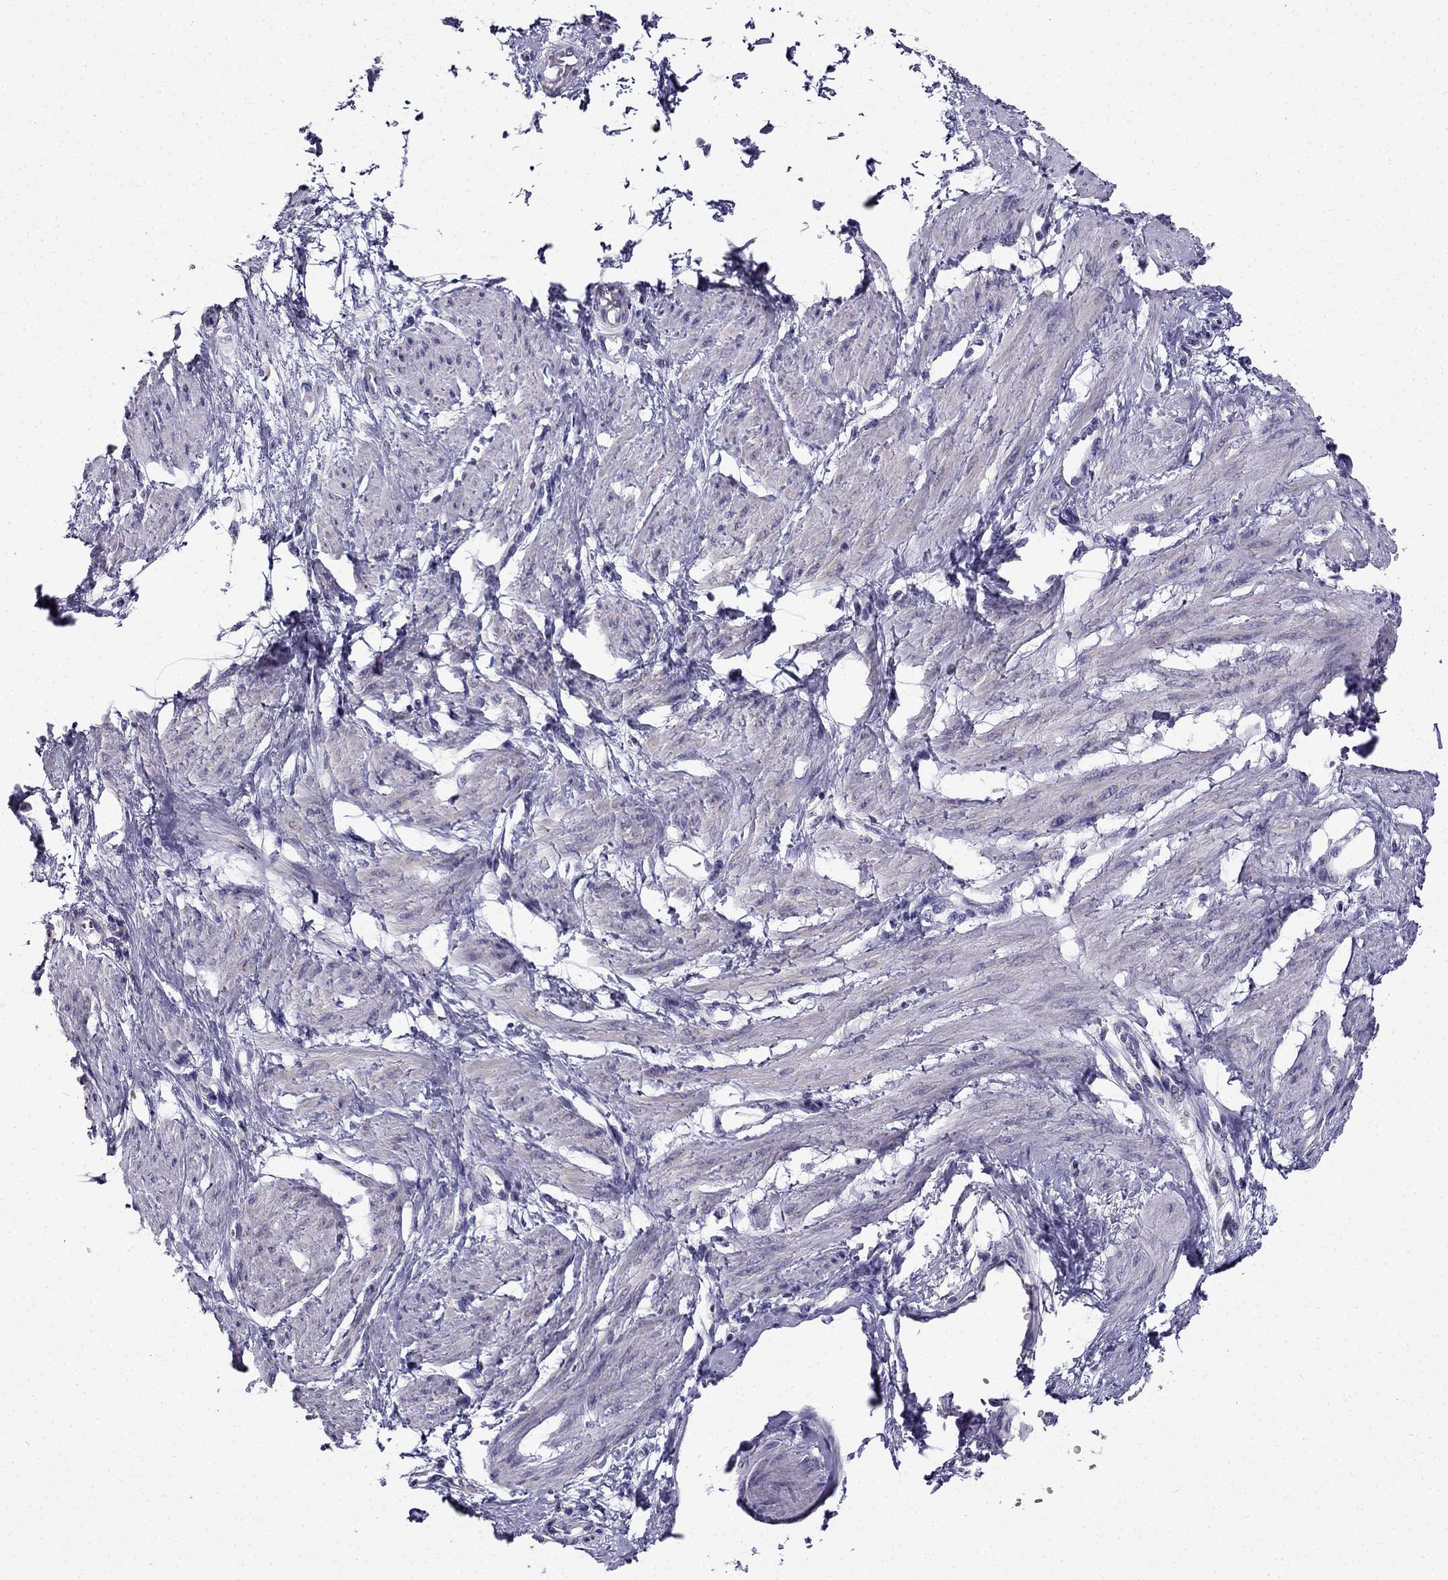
{"staining": {"intensity": "negative", "quantity": "none", "location": "none"}, "tissue": "smooth muscle", "cell_type": "Smooth muscle cells", "image_type": "normal", "snomed": [{"axis": "morphology", "description": "Normal tissue, NOS"}, {"axis": "topography", "description": "Smooth muscle"}, {"axis": "topography", "description": "Uterus"}], "caption": "Immunohistochemistry of benign human smooth muscle exhibits no positivity in smooth muscle cells. (IHC, brightfield microscopy, high magnification).", "gene": "KIF5A", "patient": {"sex": "female", "age": 39}}